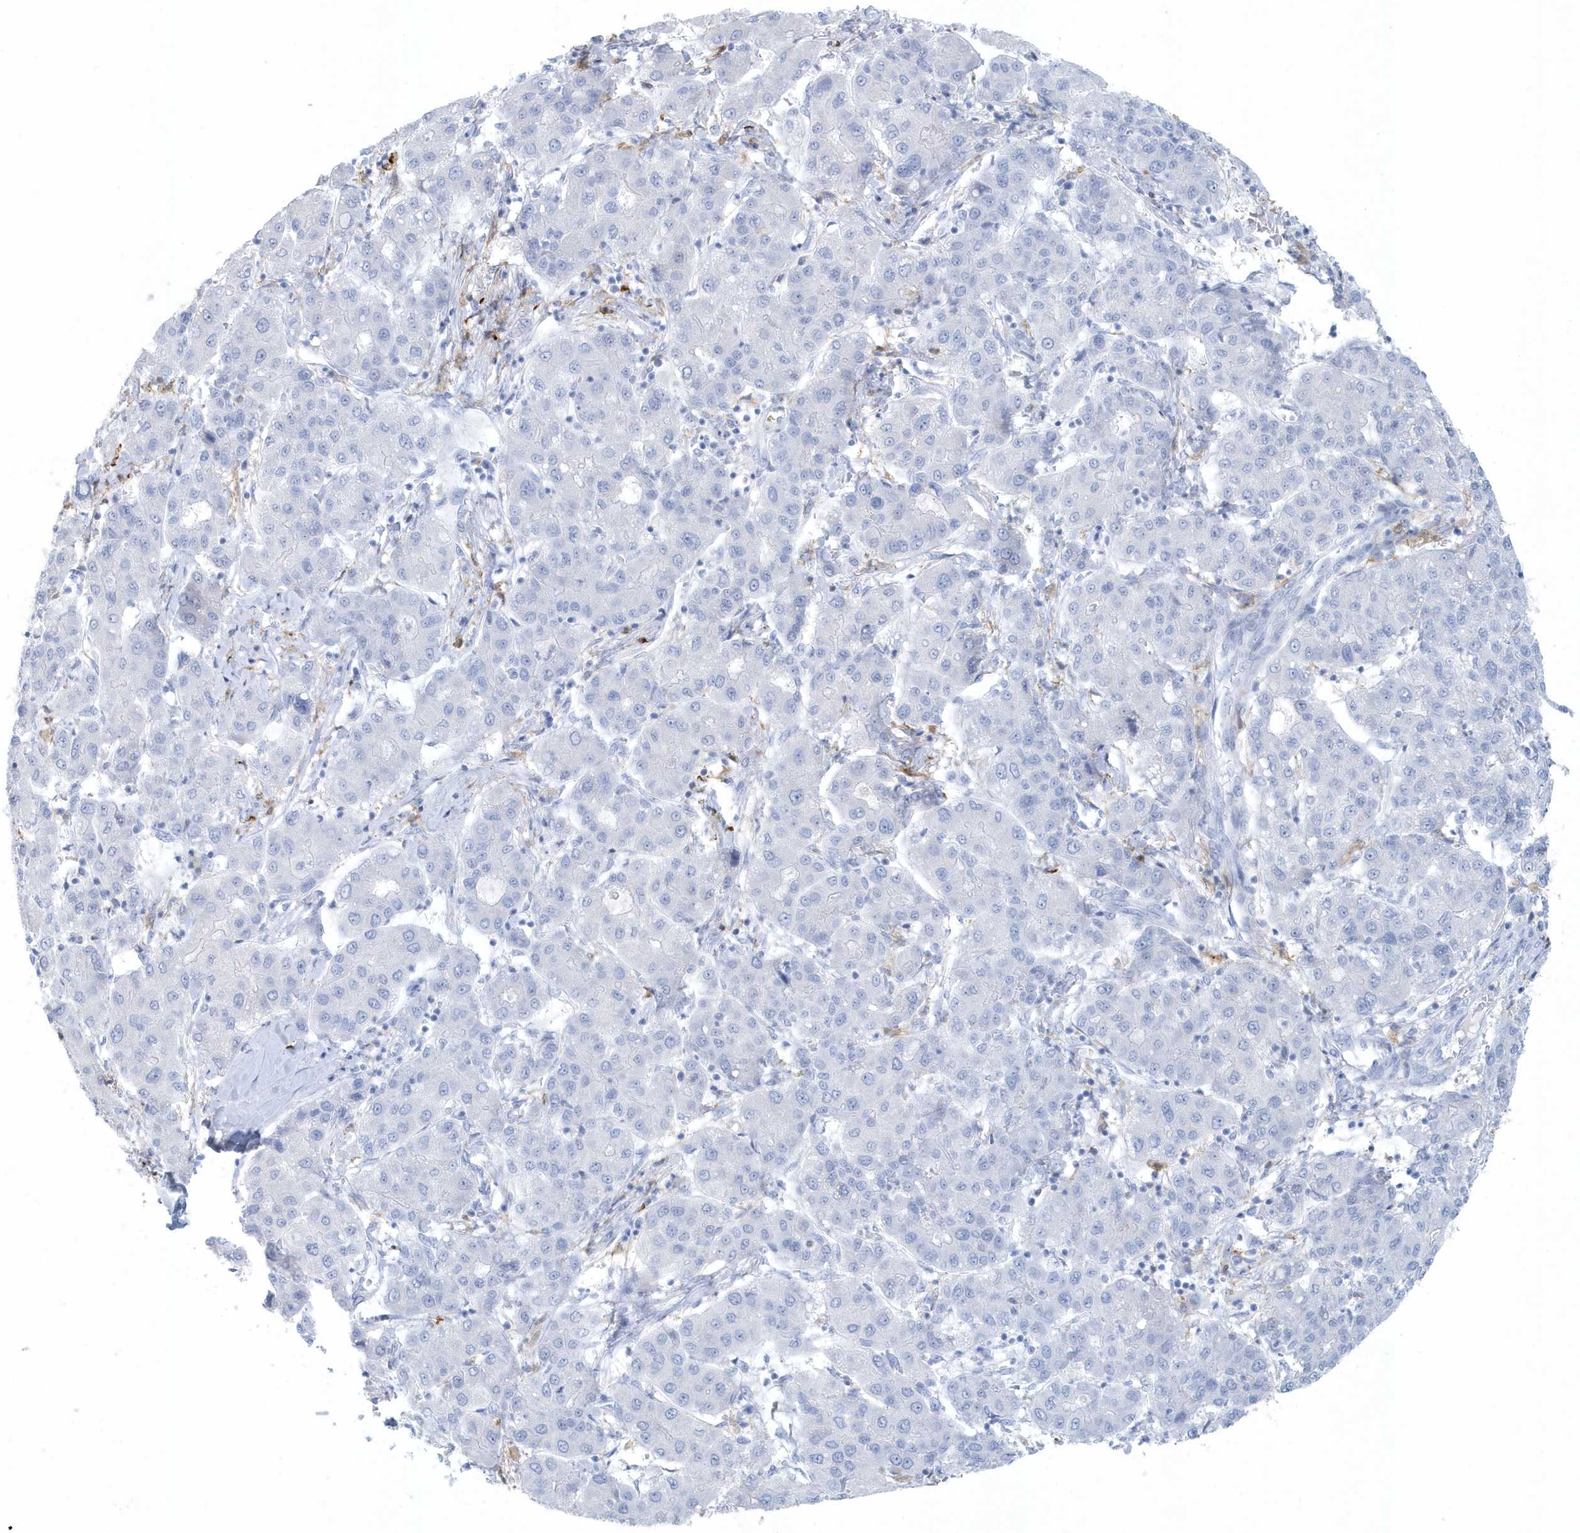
{"staining": {"intensity": "negative", "quantity": "none", "location": "none"}, "tissue": "liver cancer", "cell_type": "Tumor cells", "image_type": "cancer", "snomed": [{"axis": "morphology", "description": "Carcinoma, Hepatocellular, NOS"}, {"axis": "topography", "description": "Liver"}], "caption": "Hepatocellular carcinoma (liver) stained for a protein using IHC reveals no positivity tumor cells.", "gene": "FAM98A", "patient": {"sex": "male", "age": 65}}